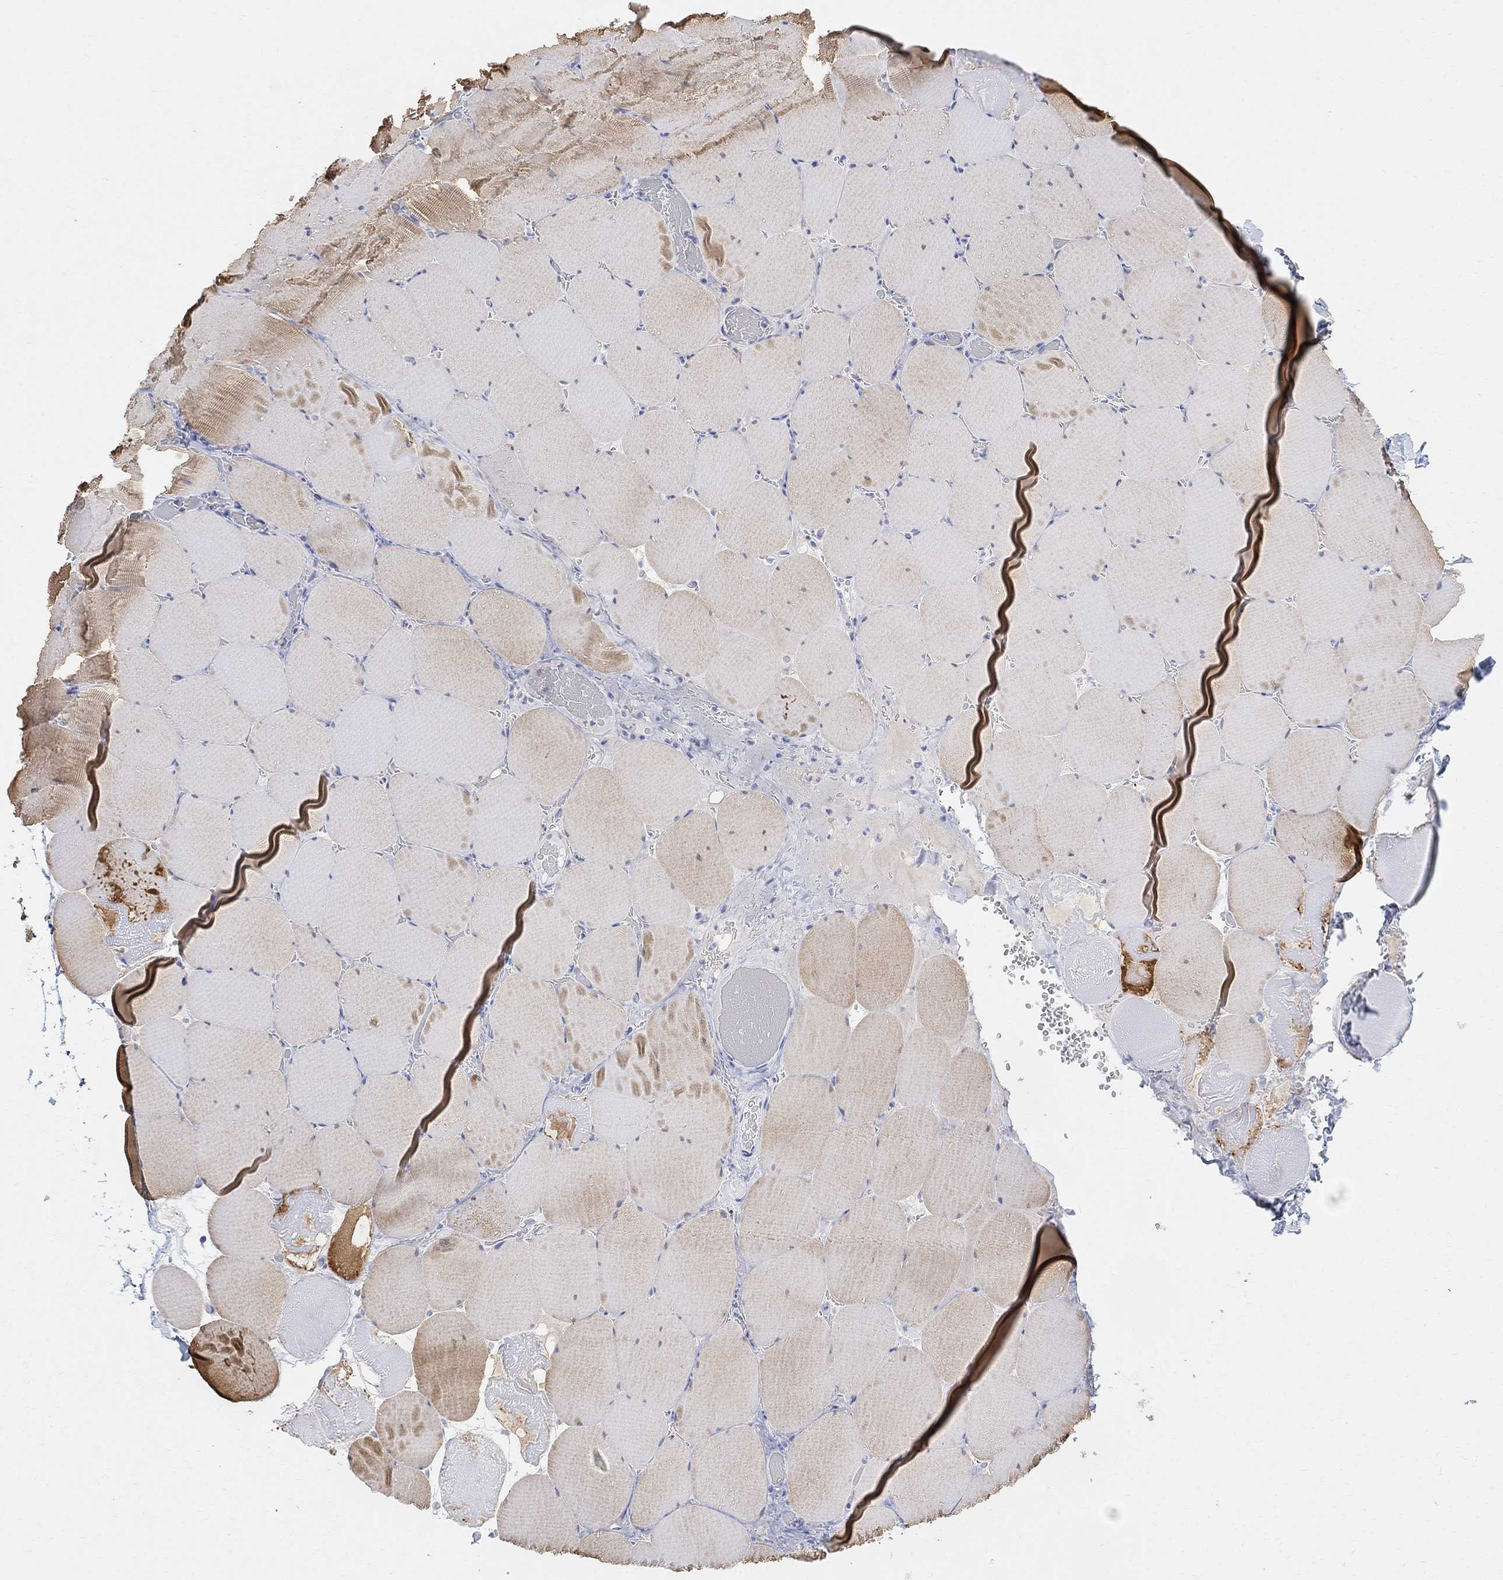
{"staining": {"intensity": "moderate", "quantity": "<25%", "location": "cytoplasmic/membranous"}, "tissue": "skeletal muscle", "cell_type": "Myocytes", "image_type": "normal", "snomed": [{"axis": "morphology", "description": "Normal tissue, NOS"}, {"axis": "morphology", "description": "Malignant melanoma, Metastatic site"}, {"axis": "topography", "description": "Skeletal muscle"}], "caption": "Skeletal muscle stained for a protein (brown) reveals moderate cytoplasmic/membranous positive staining in approximately <25% of myocytes.", "gene": "RETNLB", "patient": {"sex": "male", "age": 50}}